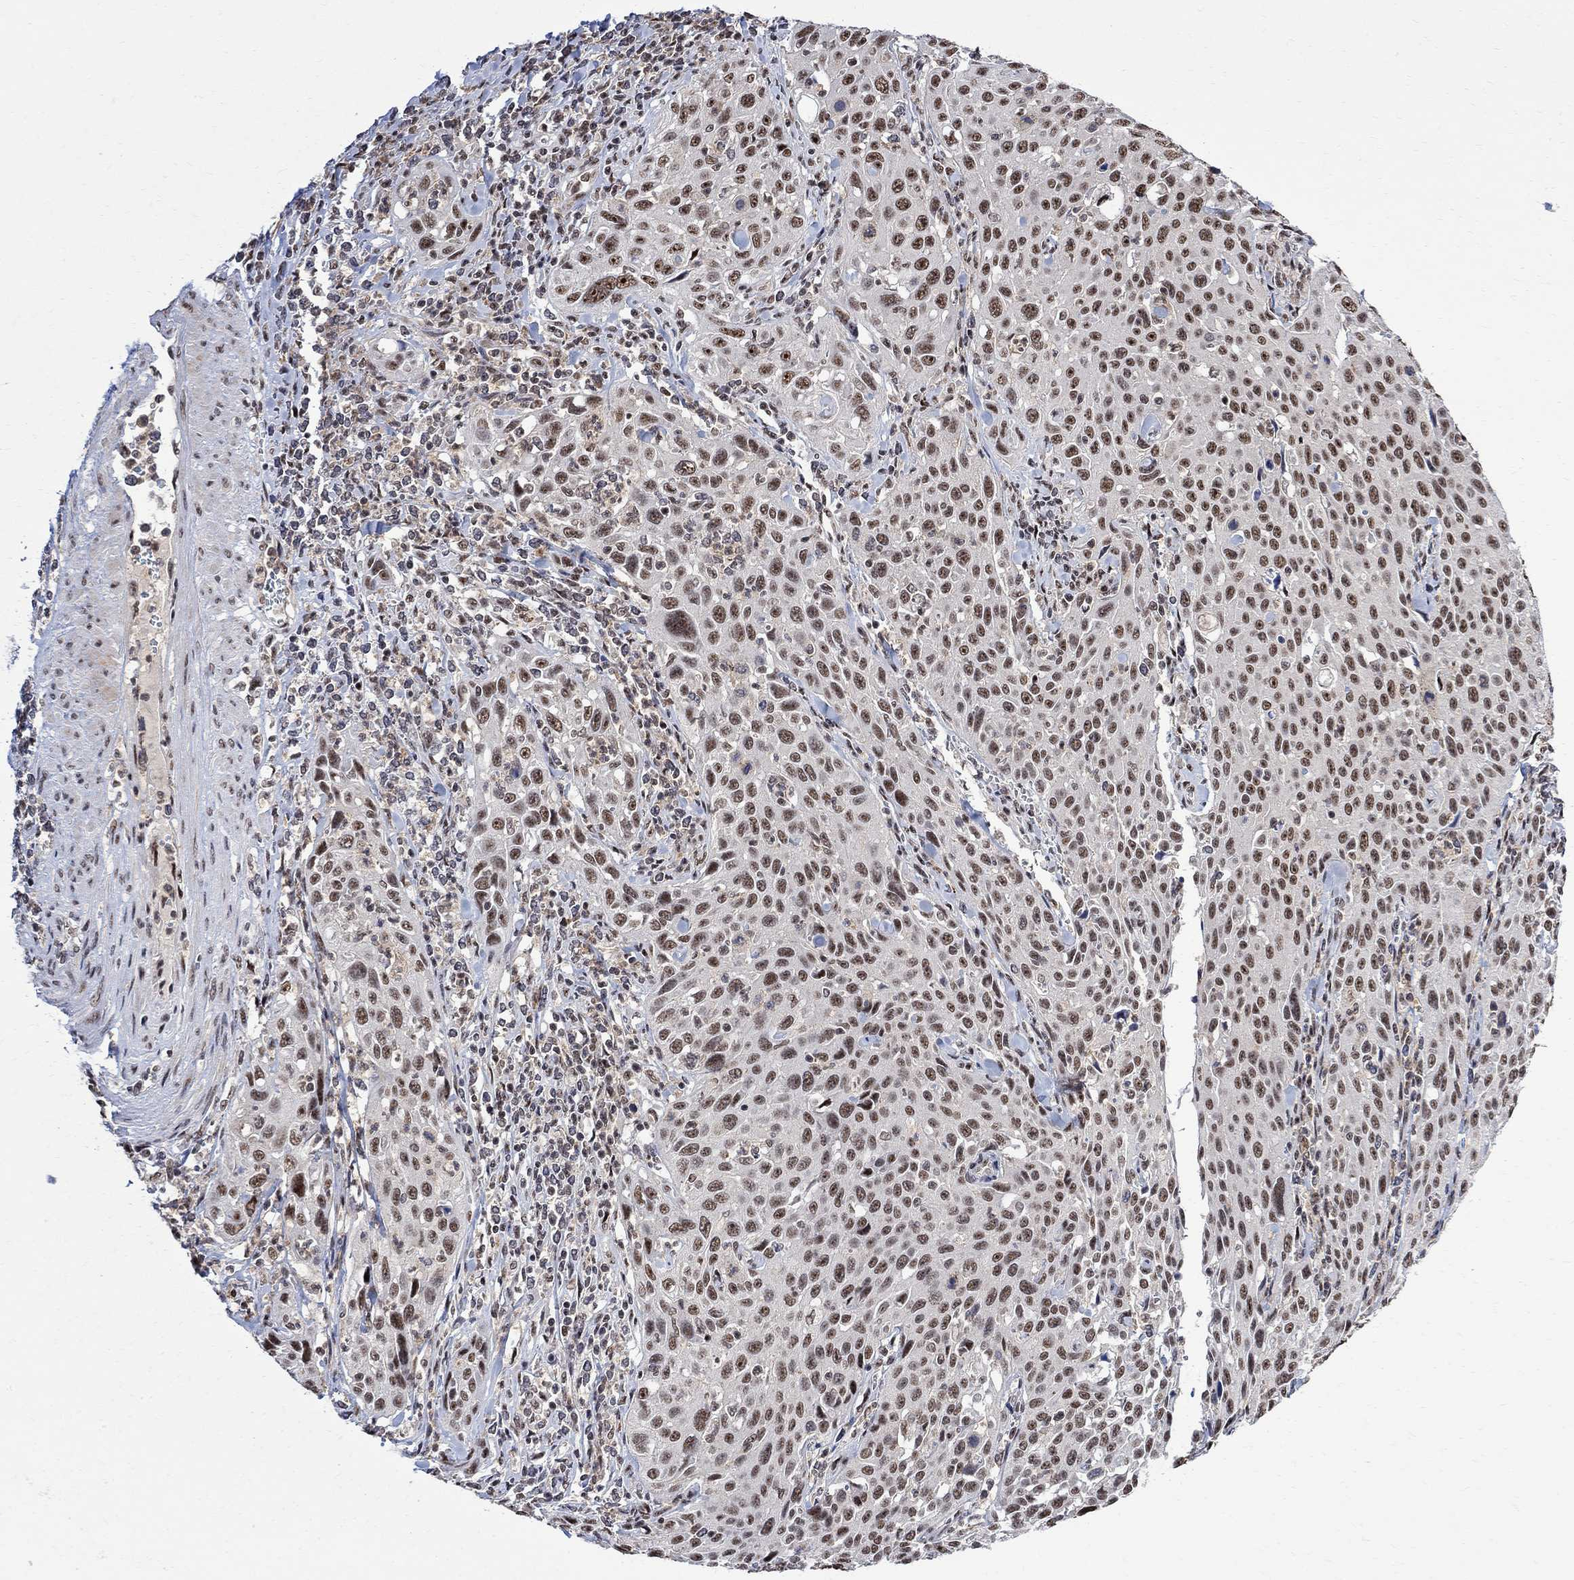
{"staining": {"intensity": "moderate", "quantity": ">75%", "location": "nuclear"}, "tissue": "cervical cancer", "cell_type": "Tumor cells", "image_type": "cancer", "snomed": [{"axis": "morphology", "description": "Squamous cell carcinoma, NOS"}, {"axis": "topography", "description": "Cervix"}], "caption": "High-magnification brightfield microscopy of cervical cancer (squamous cell carcinoma) stained with DAB (3,3'-diaminobenzidine) (brown) and counterstained with hematoxylin (blue). tumor cells exhibit moderate nuclear expression is seen in about>75% of cells.", "gene": "E4F1", "patient": {"sex": "female", "age": 26}}